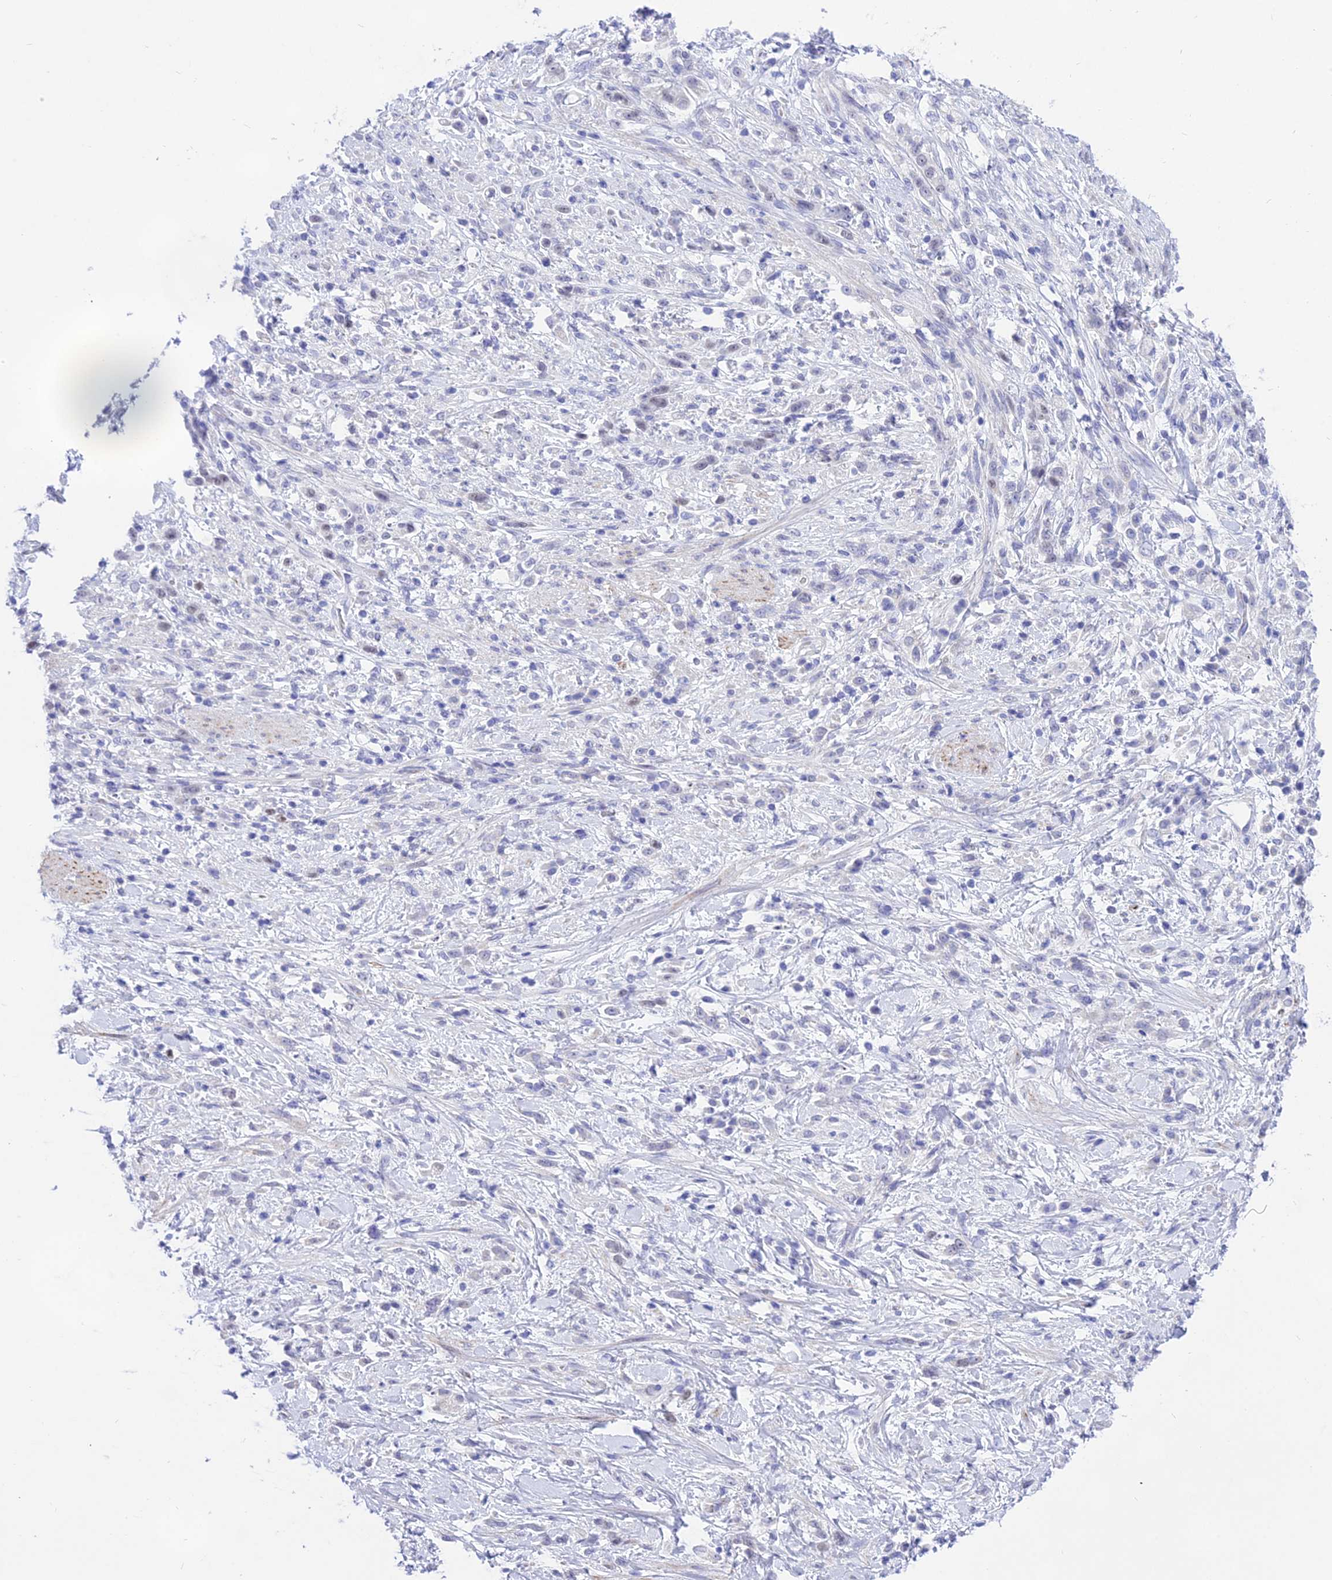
{"staining": {"intensity": "negative", "quantity": "none", "location": "none"}, "tissue": "stomach cancer", "cell_type": "Tumor cells", "image_type": "cancer", "snomed": [{"axis": "morphology", "description": "Adenocarcinoma, NOS"}, {"axis": "topography", "description": "Stomach"}], "caption": "Histopathology image shows no significant protein expression in tumor cells of stomach adenocarcinoma.", "gene": "DEFB107A", "patient": {"sex": "female", "age": 60}}